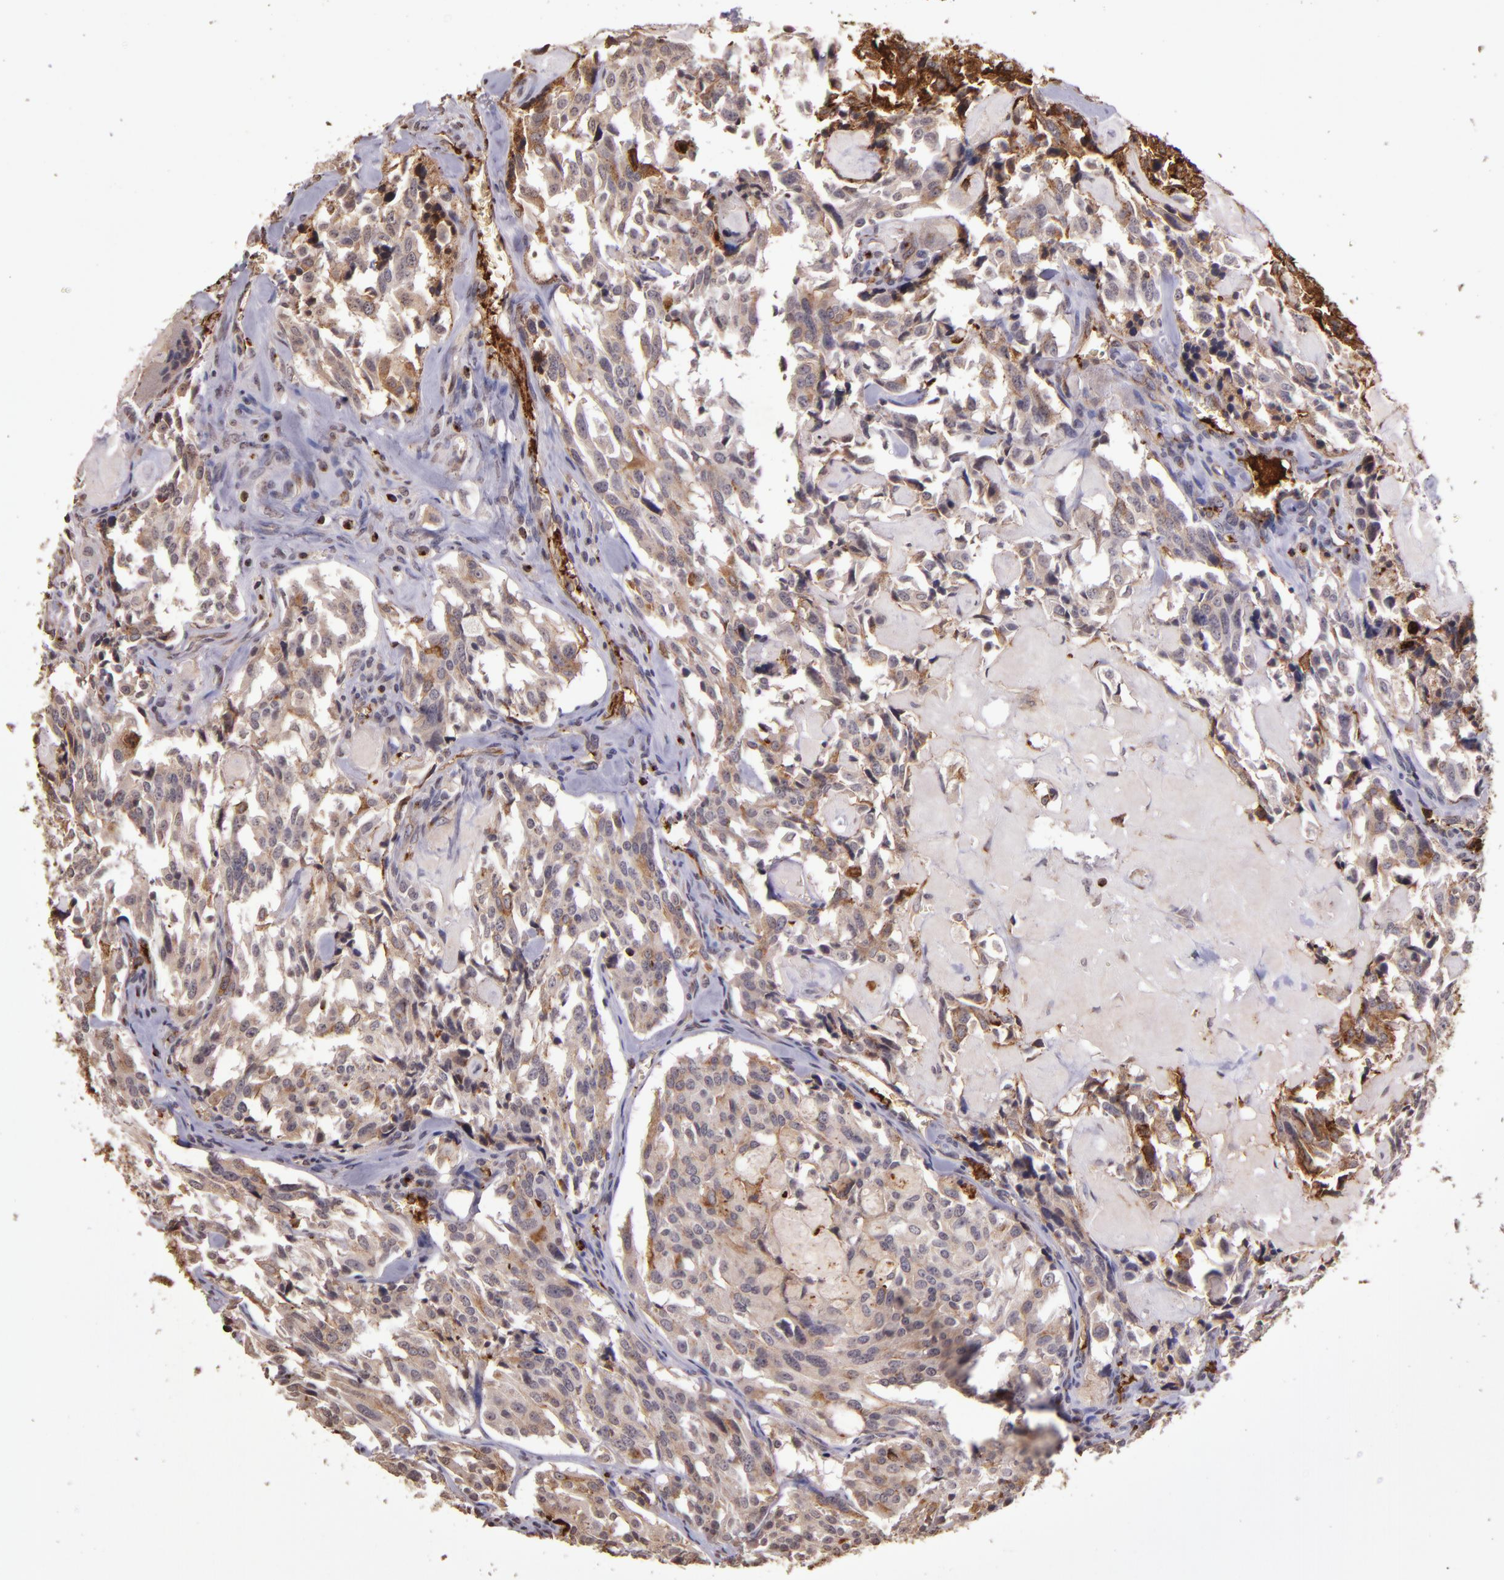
{"staining": {"intensity": "weak", "quantity": "<25%", "location": "cytoplasmic/membranous"}, "tissue": "thyroid cancer", "cell_type": "Tumor cells", "image_type": "cancer", "snomed": [{"axis": "morphology", "description": "Carcinoma, NOS"}, {"axis": "morphology", "description": "Carcinoid, malignant, NOS"}, {"axis": "topography", "description": "Thyroid gland"}], "caption": "A micrograph of human thyroid cancer (malignant carcinoid) is negative for staining in tumor cells.", "gene": "SLC2A3", "patient": {"sex": "male", "age": 33}}